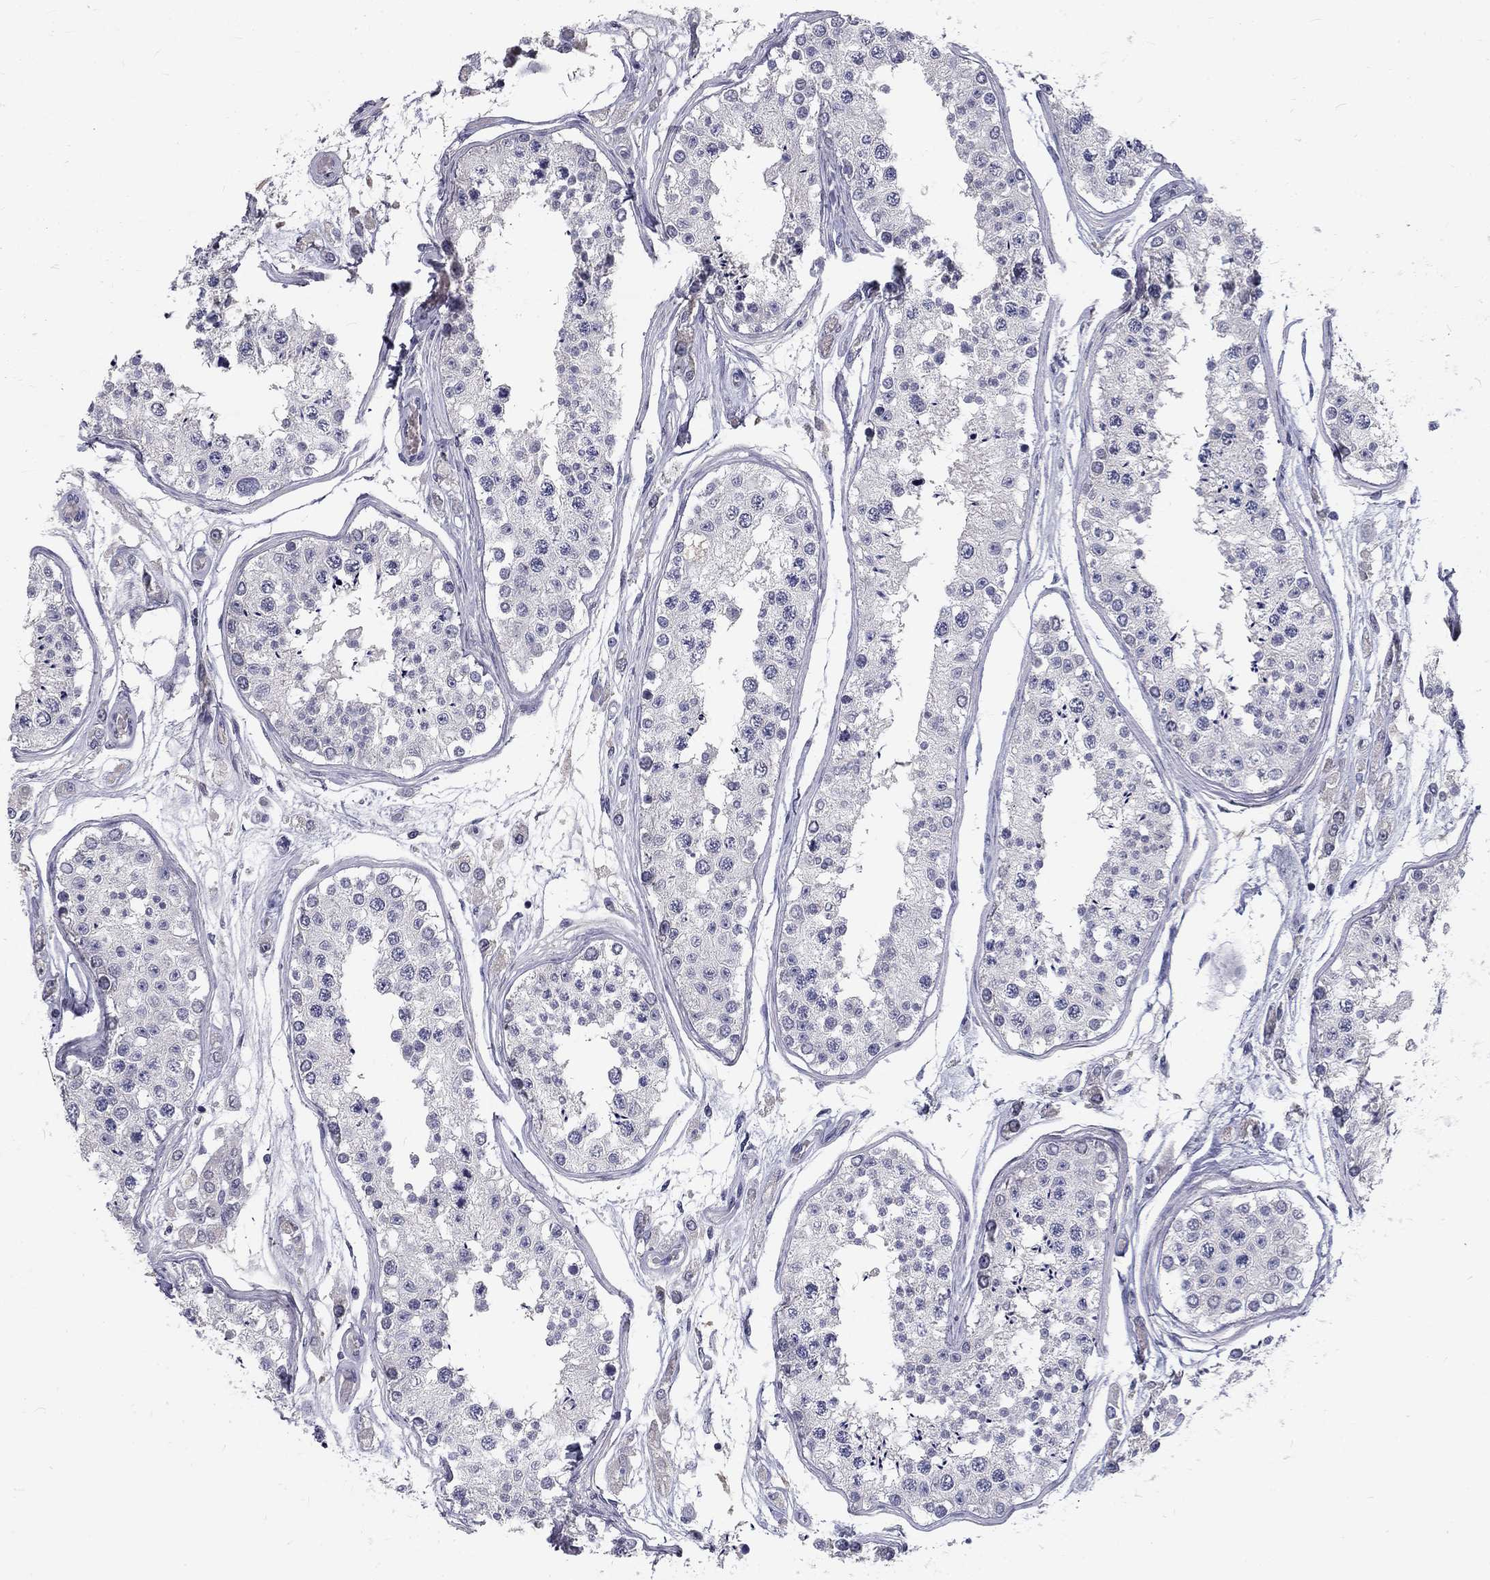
{"staining": {"intensity": "negative", "quantity": "none", "location": "none"}, "tissue": "testis", "cell_type": "Cells in seminiferous ducts", "image_type": "normal", "snomed": [{"axis": "morphology", "description": "Normal tissue, NOS"}, {"axis": "topography", "description": "Testis"}], "caption": "This is an immunohistochemistry (IHC) image of unremarkable testis. There is no staining in cells in seminiferous ducts.", "gene": "NOS1", "patient": {"sex": "male", "age": 25}}